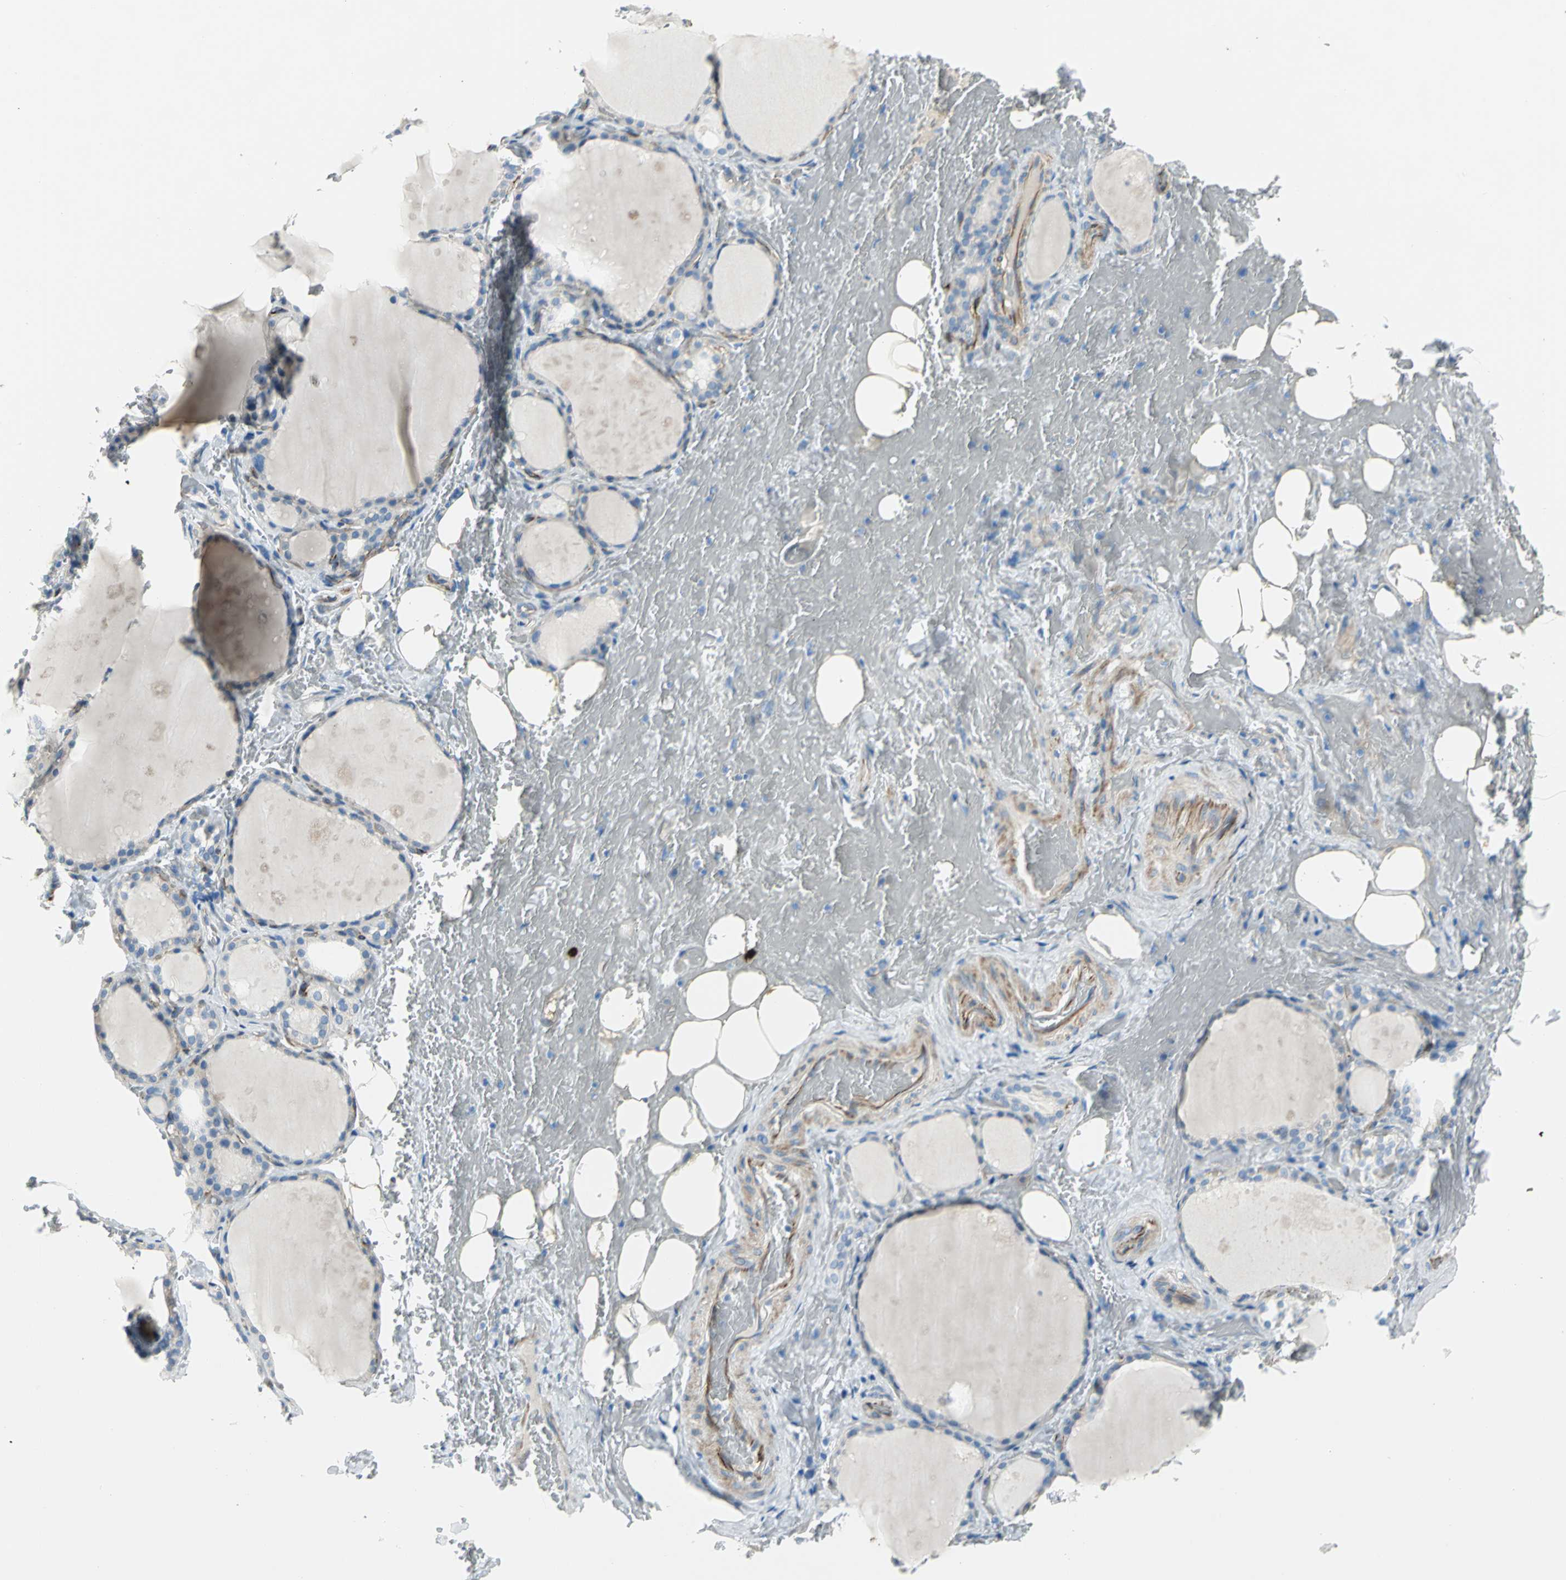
{"staining": {"intensity": "negative", "quantity": "none", "location": "none"}, "tissue": "thyroid gland", "cell_type": "Glandular cells", "image_type": "normal", "snomed": [{"axis": "morphology", "description": "Normal tissue, NOS"}, {"axis": "topography", "description": "Thyroid gland"}], "caption": "A high-resolution photomicrograph shows IHC staining of unremarkable thyroid gland, which shows no significant staining in glandular cells.", "gene": "ALOX15", "patient": {"sex": "male", "age": 61}}